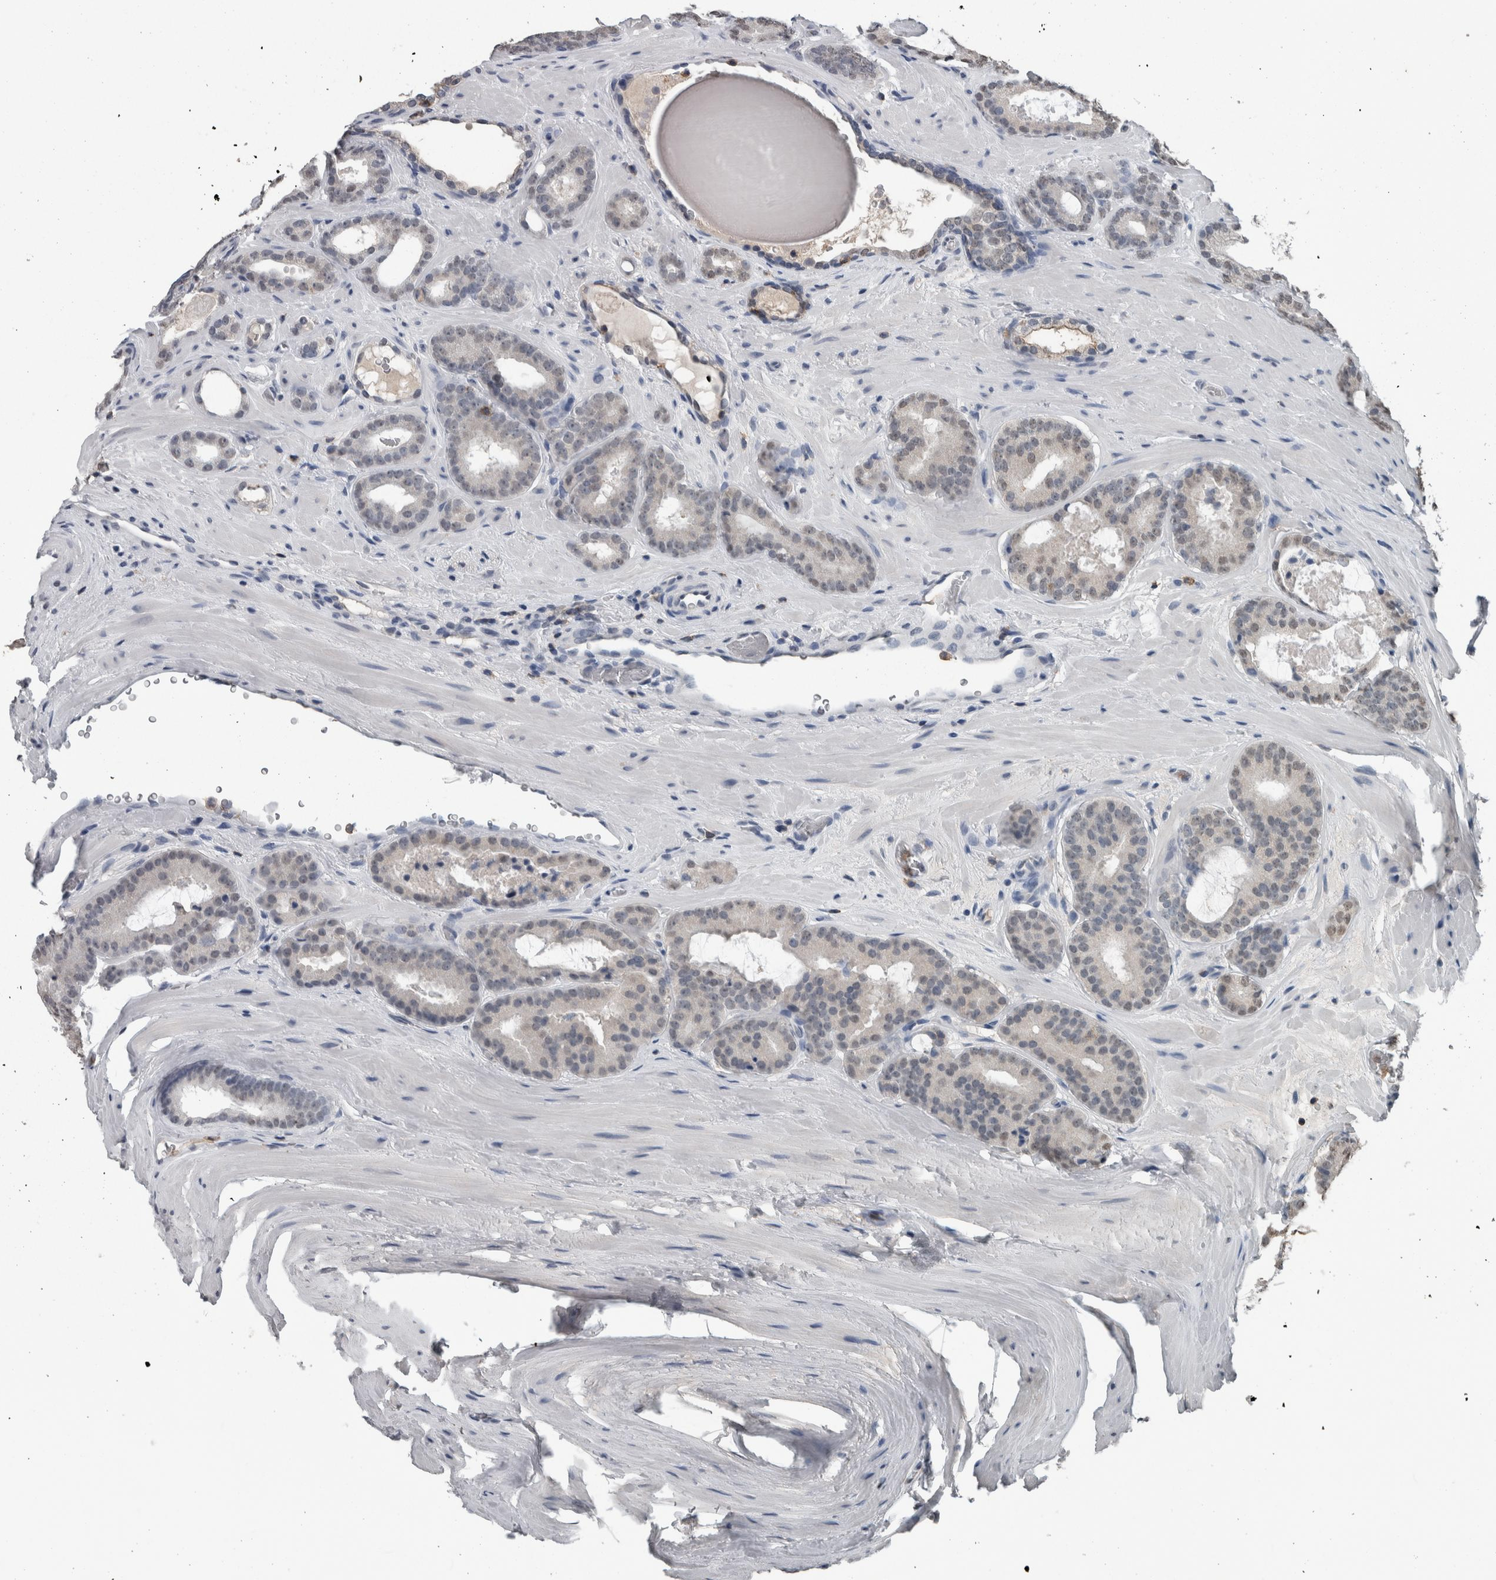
{"staining": {"intensity": "negative", "quantity": "none", "location": "none"}, "tissue": "prostate cancer", "cell_type": "Tumor cells", "image_type": "cancer", "snomed": [{"axis": "morphology", "description": "Adenocarcinoma, High grade"}, {"axis": "topography", "description": "Prostate"}], "caption": "Tumor cells are negative for protein expression in human high-grade adenocarcinoma (prostate). (Immunohistochemistry, brightfield microscopy, high magnification).", "gene": "MAFF", "patient": {"sex": "male", "age": 60}}